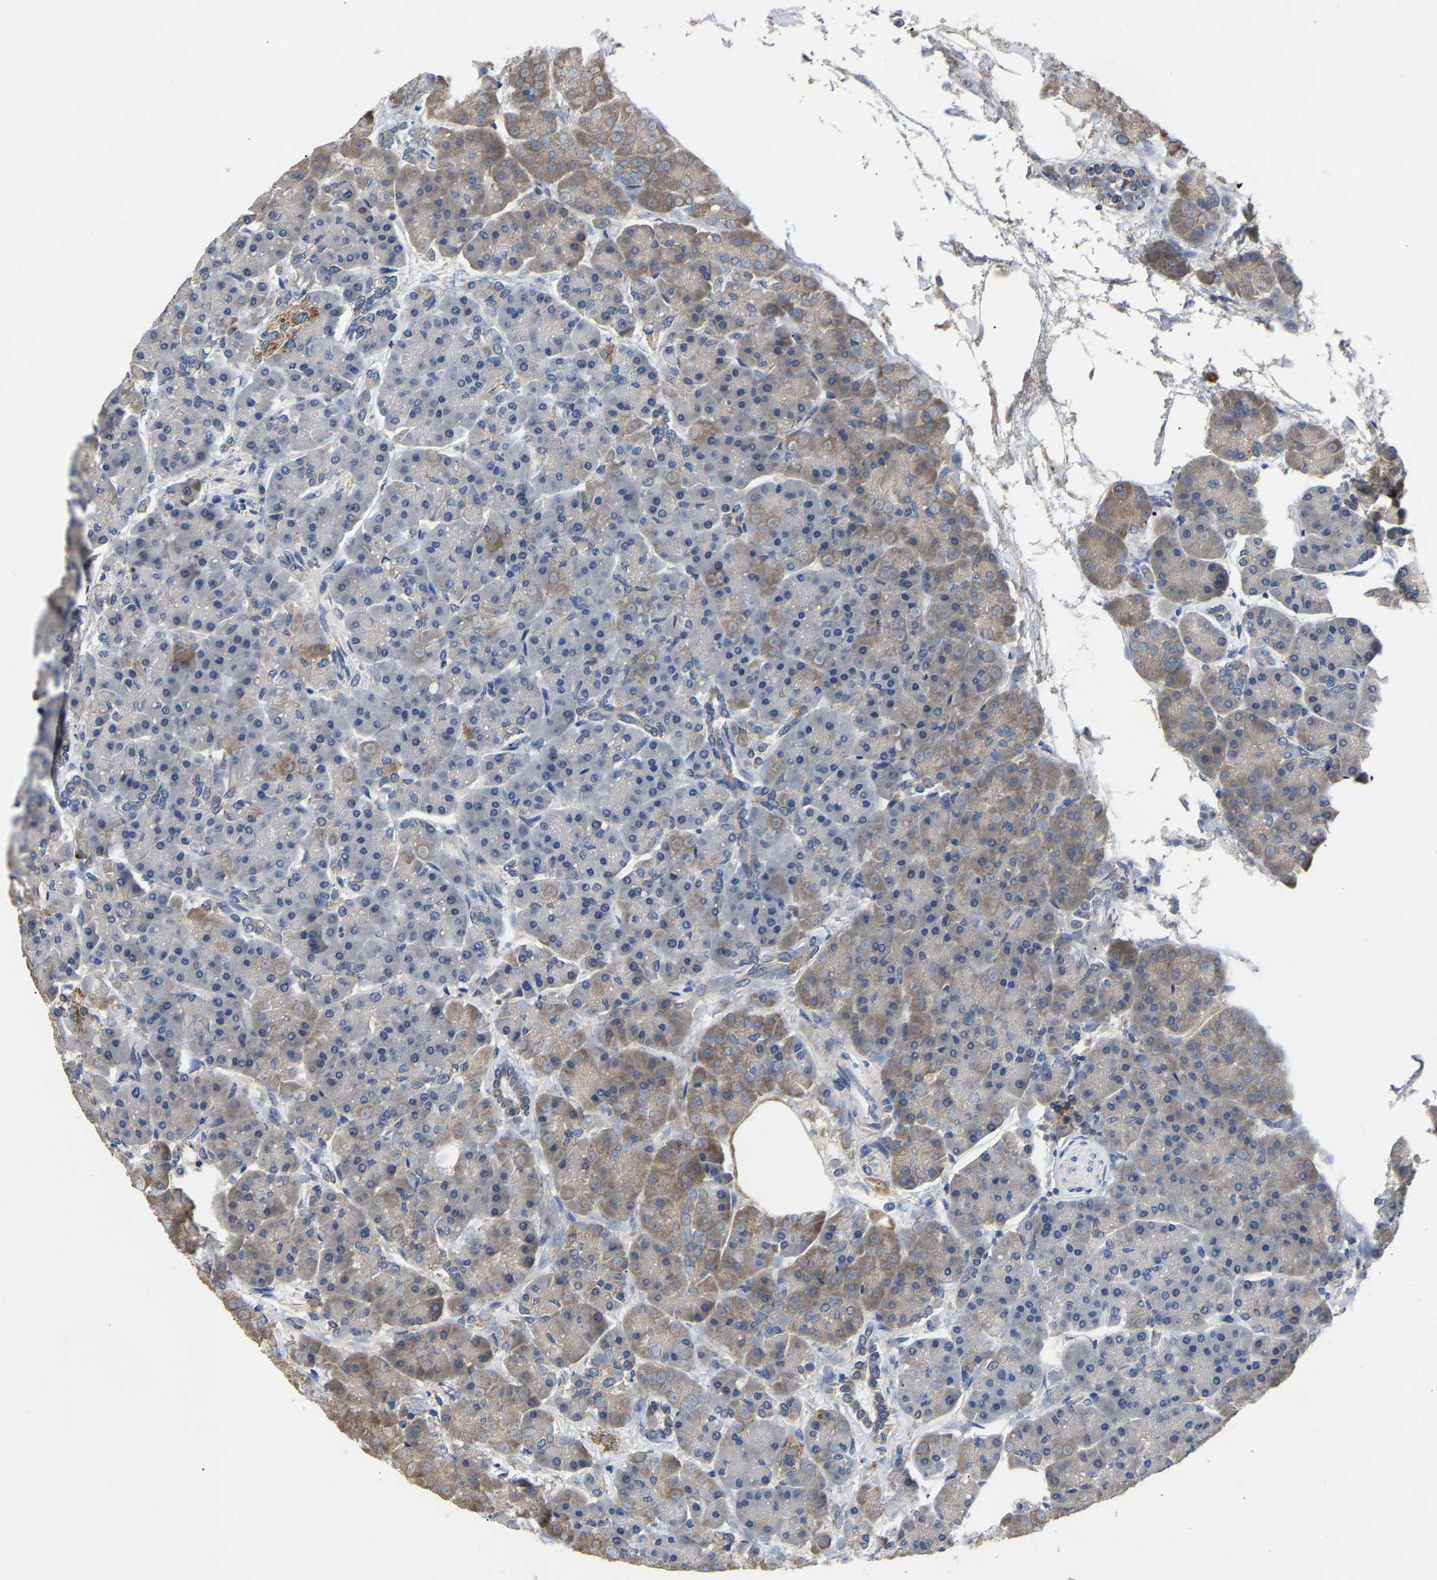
{"staining": {"intensity": "weak", "quantity": "<25%", "location": "cytoplasmic/membranous"}, "tissue": "pancreas", "cell_type": "Exocrine glandular cells", "image_type": "normal", "snomed": [{"axis": "morphology", "description": "Normal tissue, NOS"}, {"axis": "topography", "description": "Pancreas"}], "caption": "A high-resolution photomicrograph shows IHC staining of benign pancreas, which shows no significant expression in exocrine glandular cells.", "gene": "CCDC171", "patient": {"sex": "female", "age": 70}}